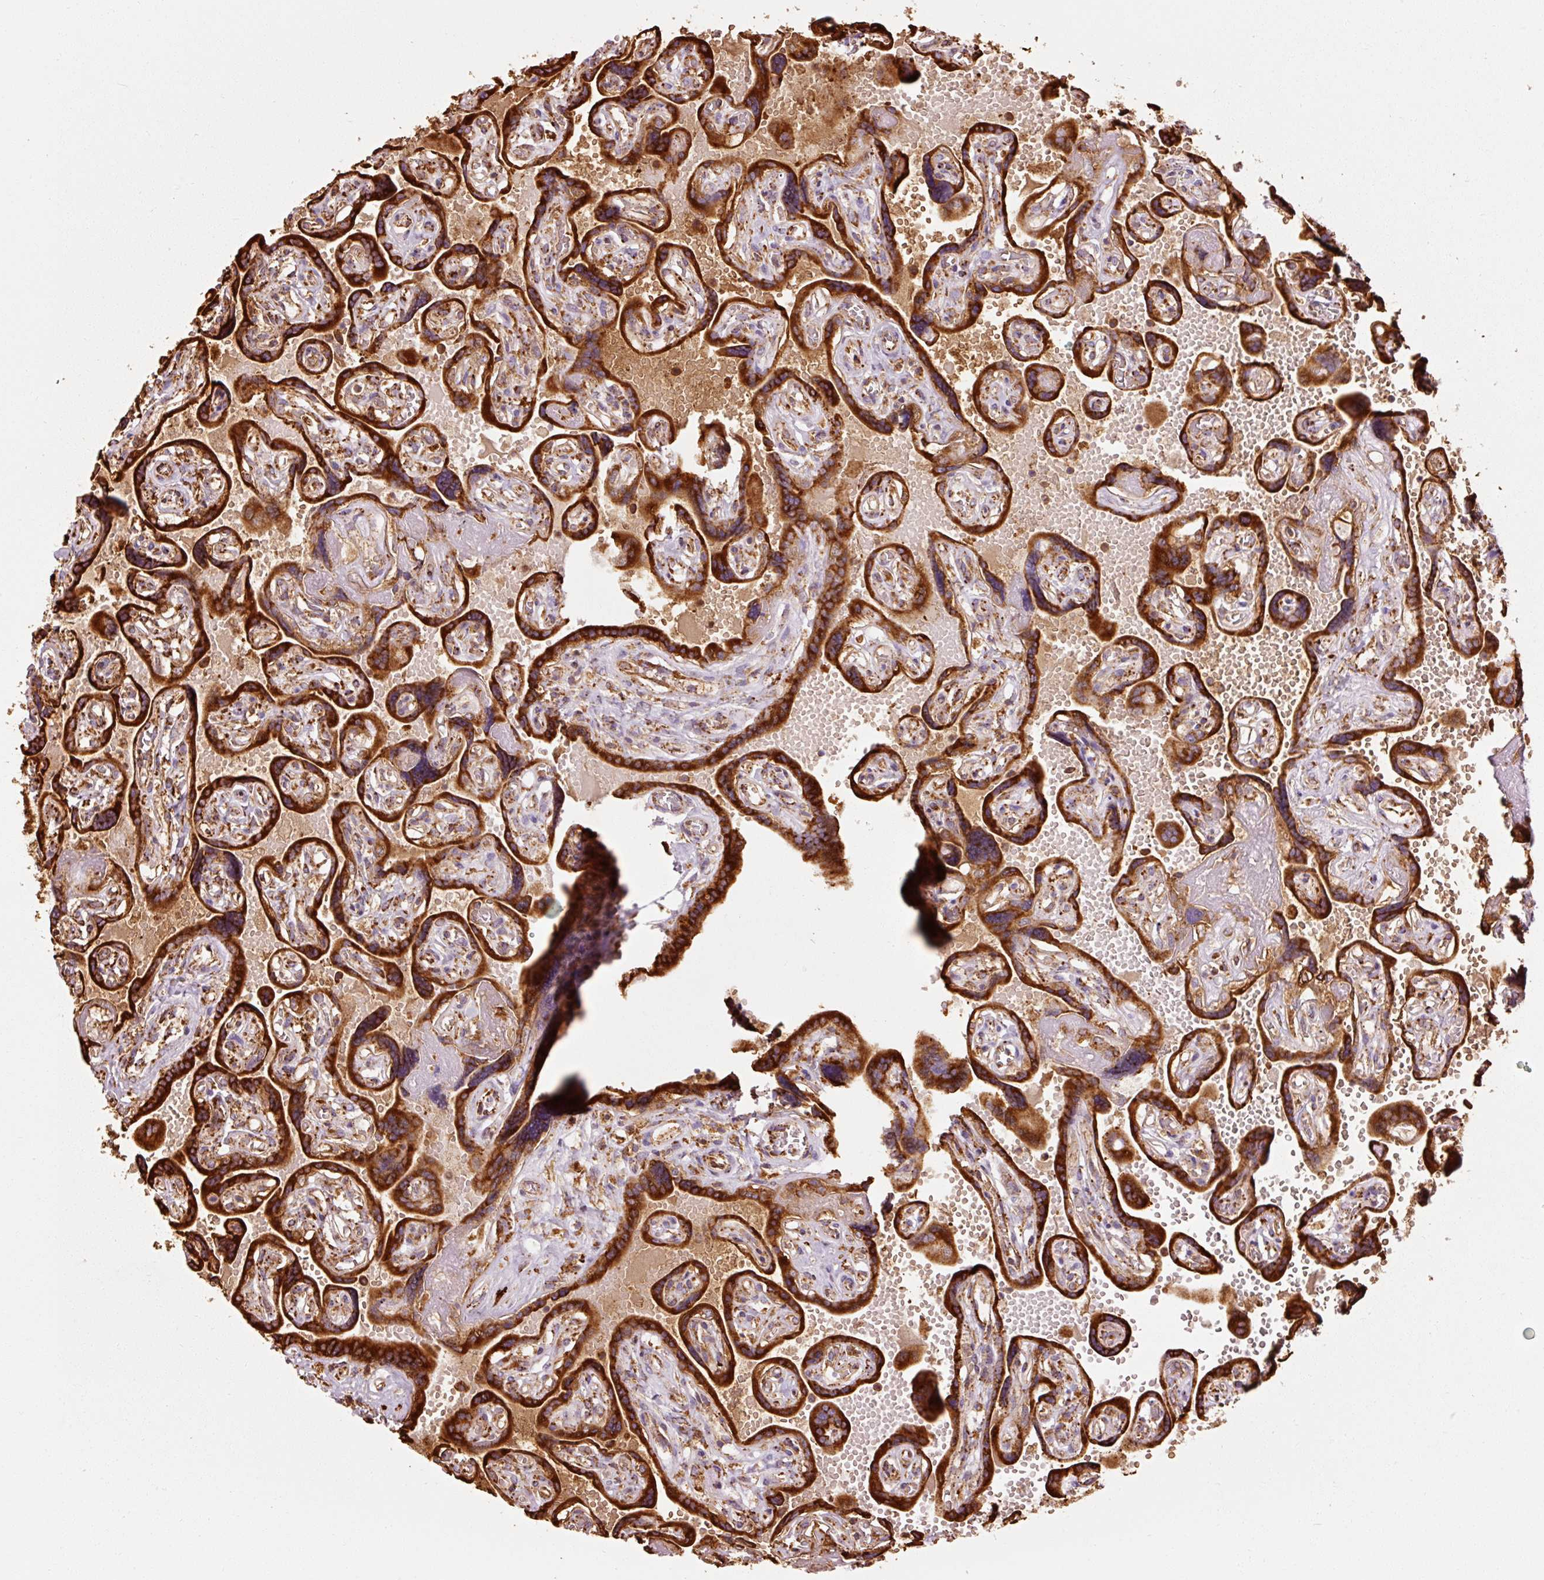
{"staining": {"intensity": "strong", "quantity": ">75%", "location": "cytoplasmic/membranous"}, "tissue": "placenta", "cell_type": "Trophoblastic cells", "image_type": "normal", "snomed": [{"axis": "morphology", "description": "Normal tissue, NOS"}, {"axis": "topography", "description": "Placenta"}], "caption": "Protein staining of unremarkable placenta reveals strong cytoplasmic/membranous staining in about >75% of trophoblastic cells.", "gene": "ENSG00000256500", "patient": {"sex": "female", "age": 32}}